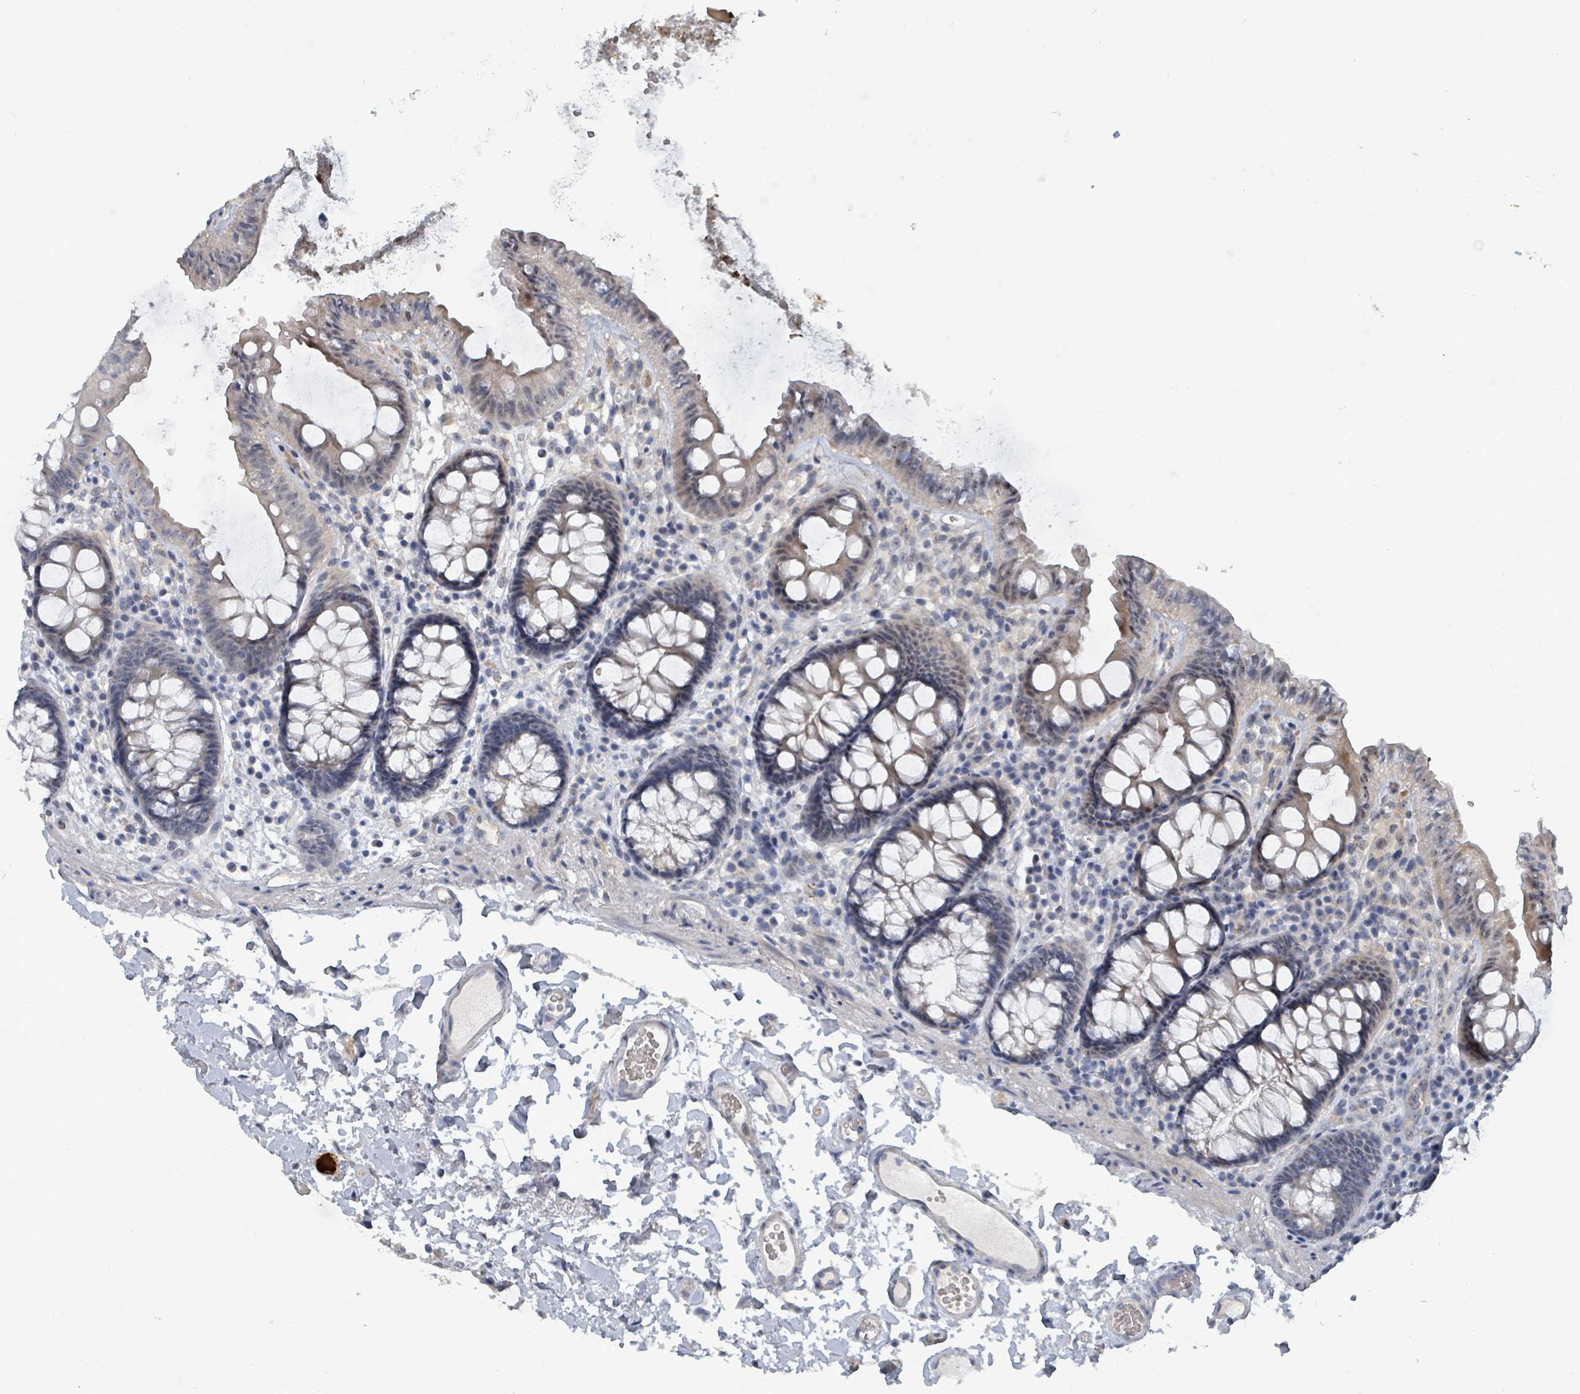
{"staining": {"intensity": "negative", "quantity": "none", "location": "none"}, "tissue": "colon", "cell_type": "Endothelial cells", "image_type": "normal", "snomed": [{"axis": "morphology", "description": "Normal tissue, NOS"}, {"axis": "topography", "description": "Colon"}], "caption": "Immunohistochemical staining of benign colon exhibits no significant staining in endothelial cells.", "gene": "TRDMT1", "patient": {"sex": "male", "age": 84}}